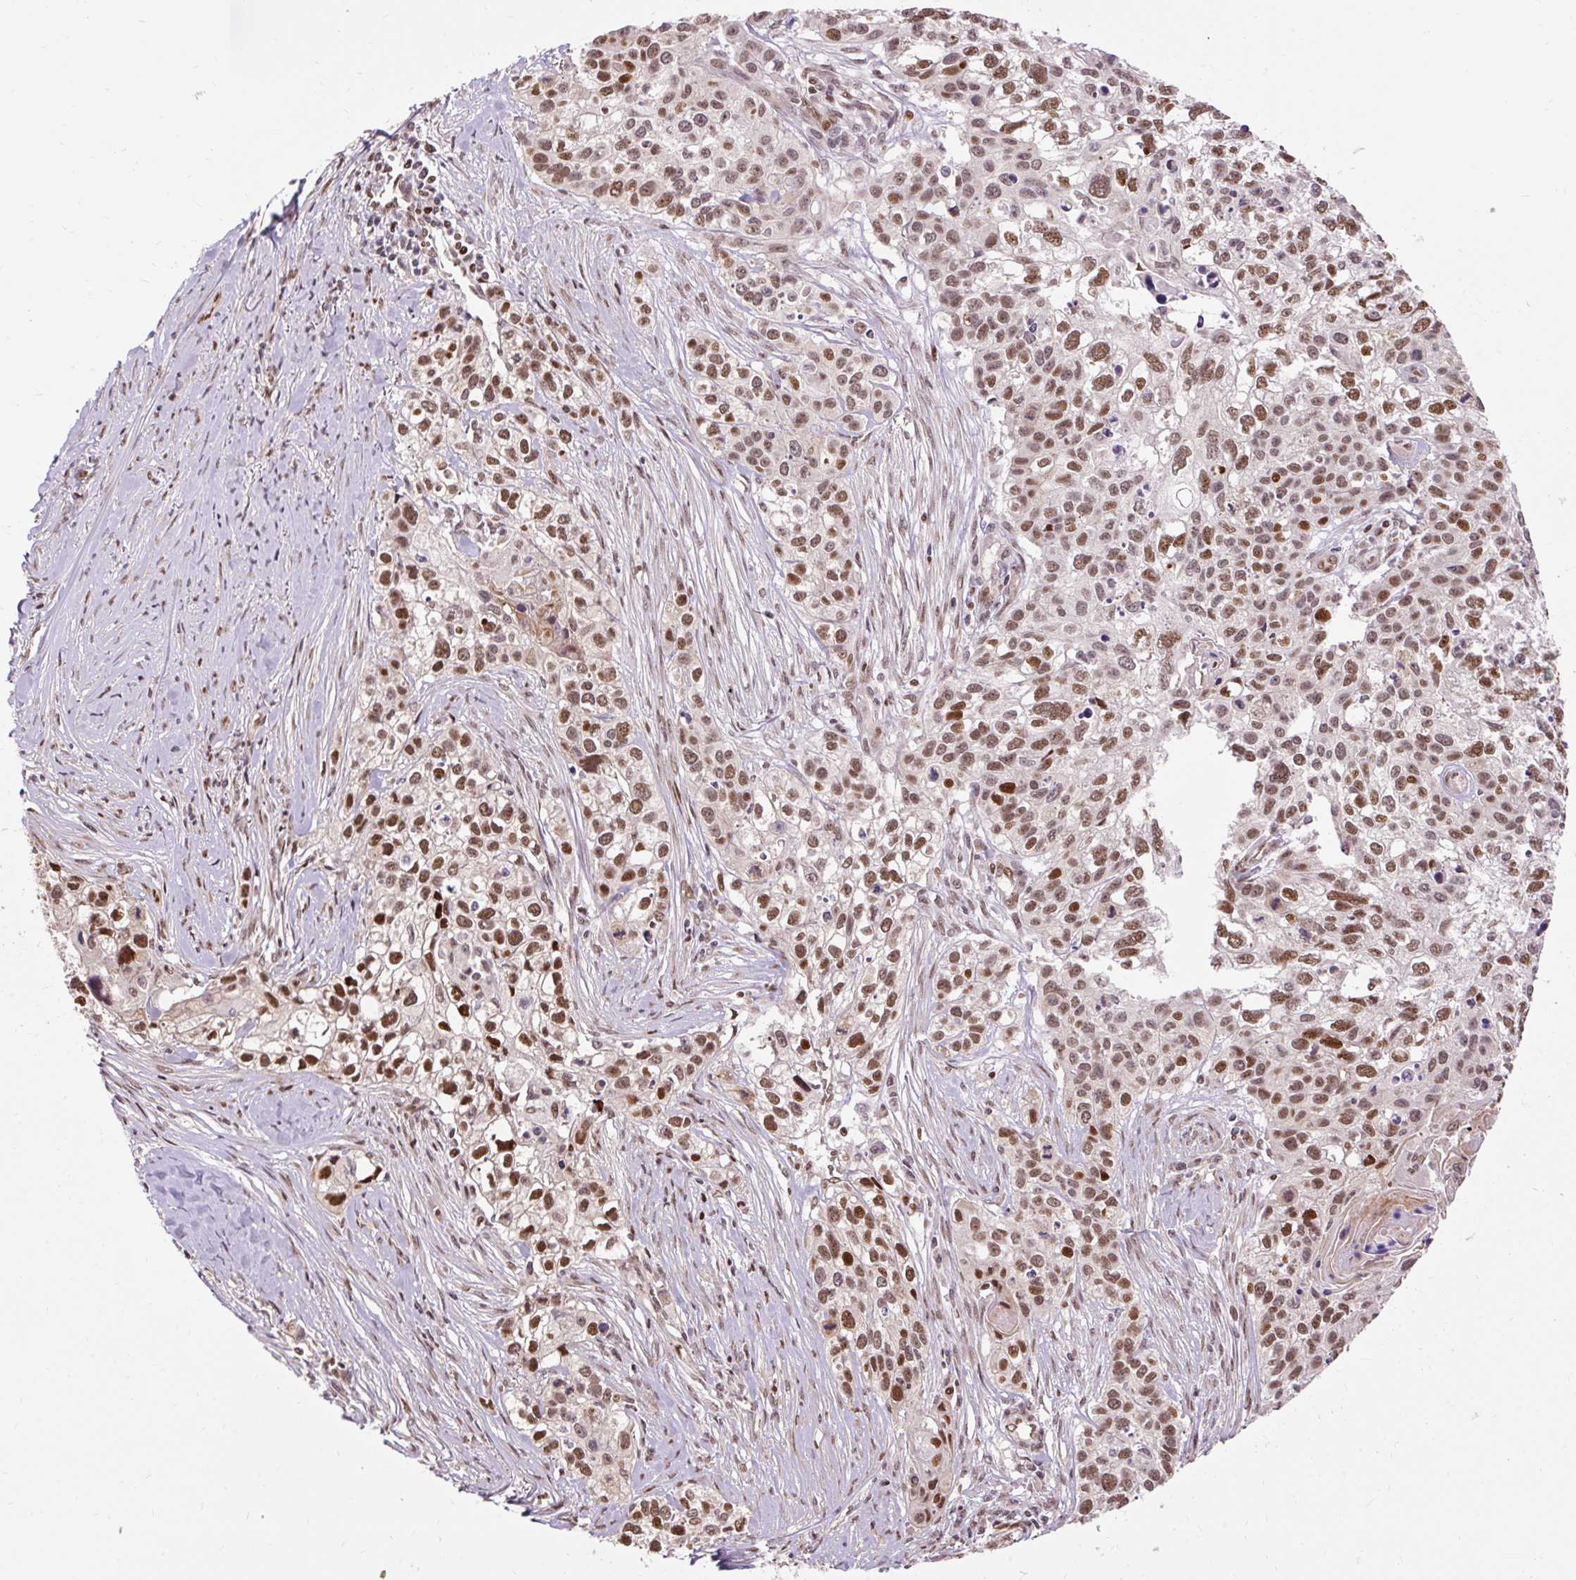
{"staining": {"intensity": "strong", "quantity": ">75%", "location": "nuclear"}, "tissue": "lung cancer", "cell_type": "Tumor cells", "image_type": "cancer", "snomed": [{"axis": "morphology", "description": "Squamous cell carcinoma, NOS"}, {"axis": "topography", "description": "Lung"}], "caption": "The photomicrograph displays immunohistochemical staining of lung squamous cell carcinoma. There is strong nuclear positivity is present in about >75% of tumor cells.", "gene": "MECOM", "patient": {"sex": "male", "age": 74}}